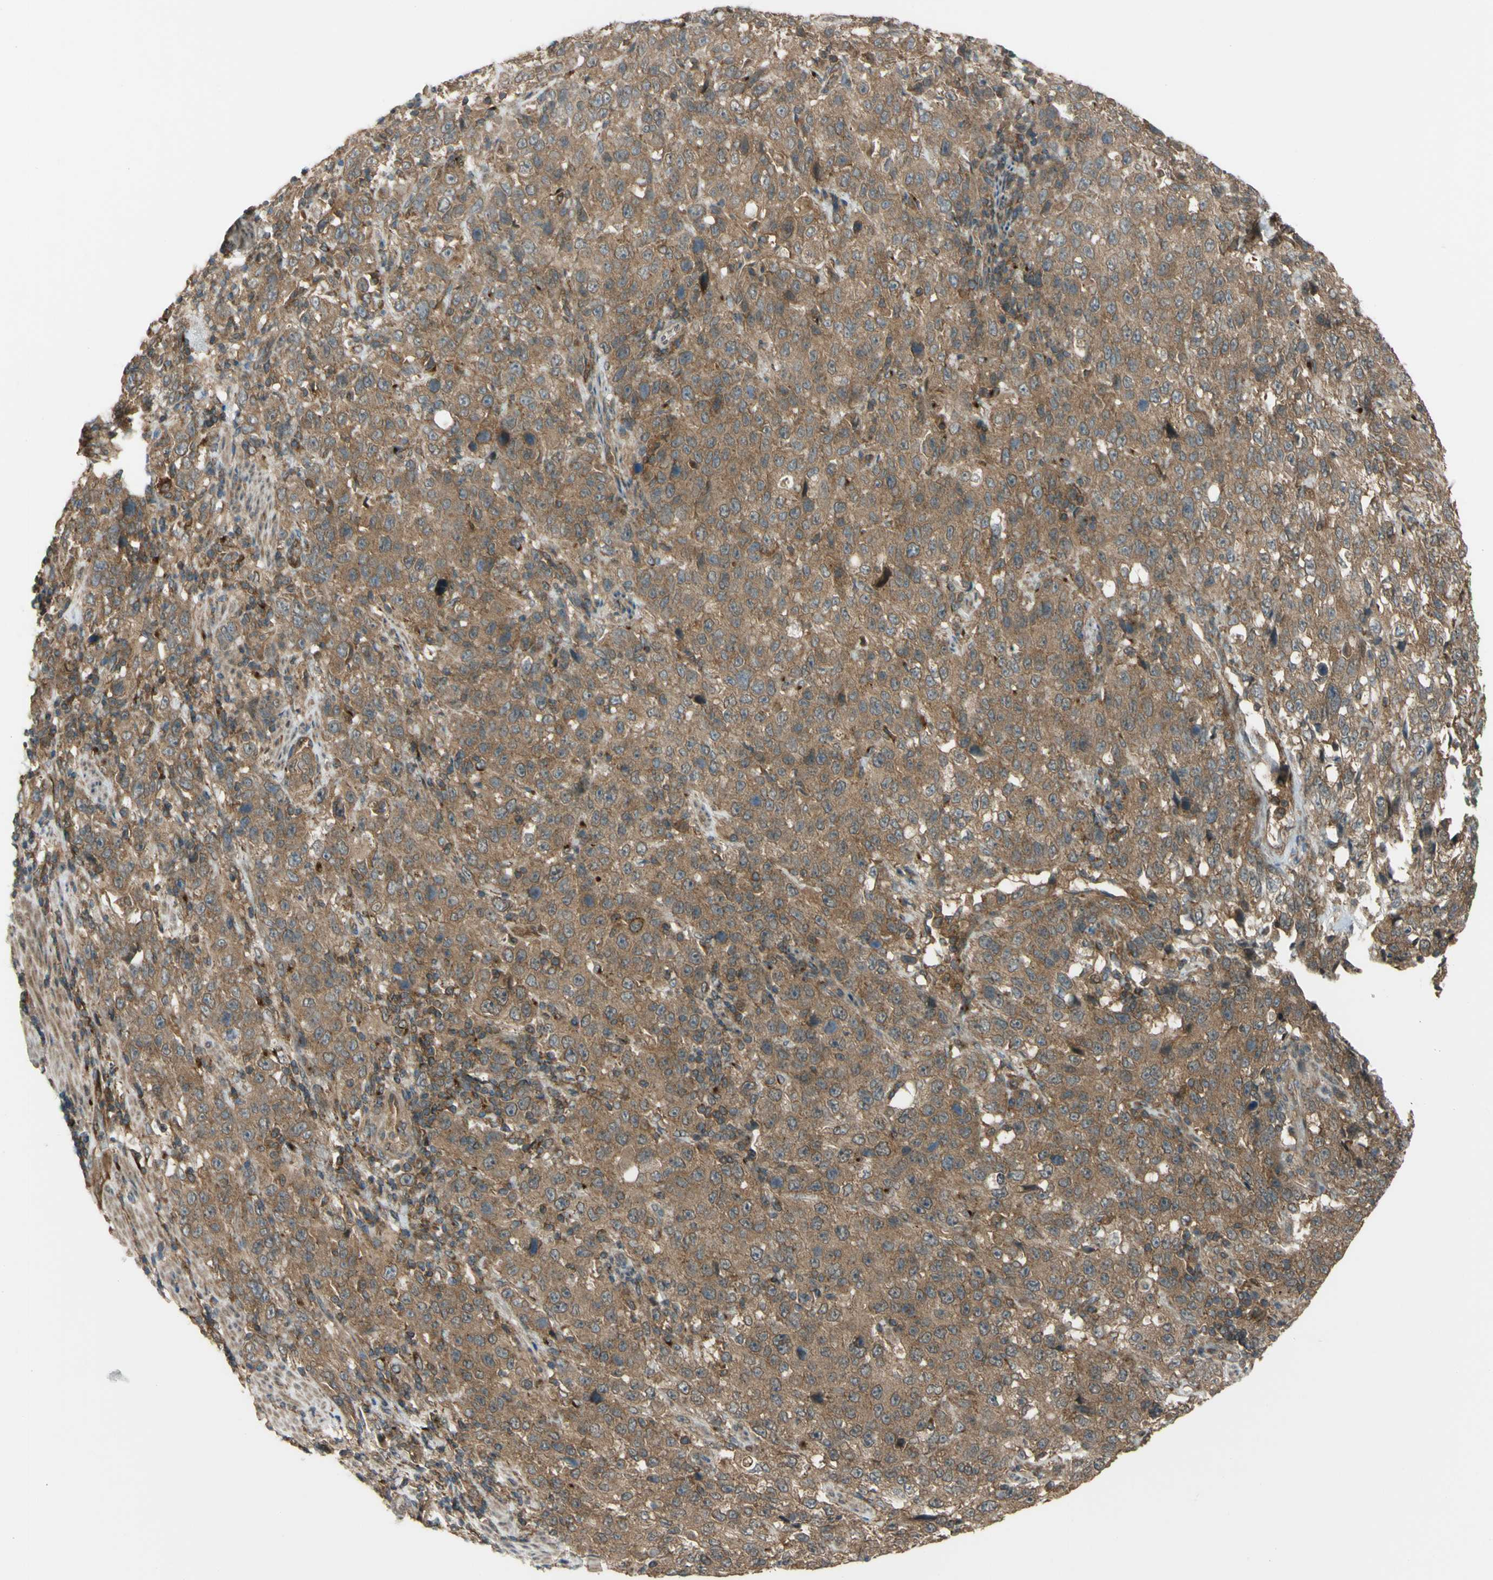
{"staining": {"intensity": "moderate", "quantity": ">75%", "location": "cytoplasmic/membranous"}, "tissue": "stomach cancer", "cell_type": "Tumor cells", "image_type": "cancer", "snomed": [{"axis": "morphology", "description": "Normal tissue, NOS"}, {"axis": "morphology", "description": "Adenocarcinoma, NOS"}, {"axis": "topography", "description": "Stomach"}], "caption": "Immunohistochemical staining of human adenocarcinoma (stomach) displays medium levels of moderate cytoplasmic/membranous protein positivity in about >75% of tumor cells.", "gene": "FLII", "patient": {"sex": "male", "age": 48}}